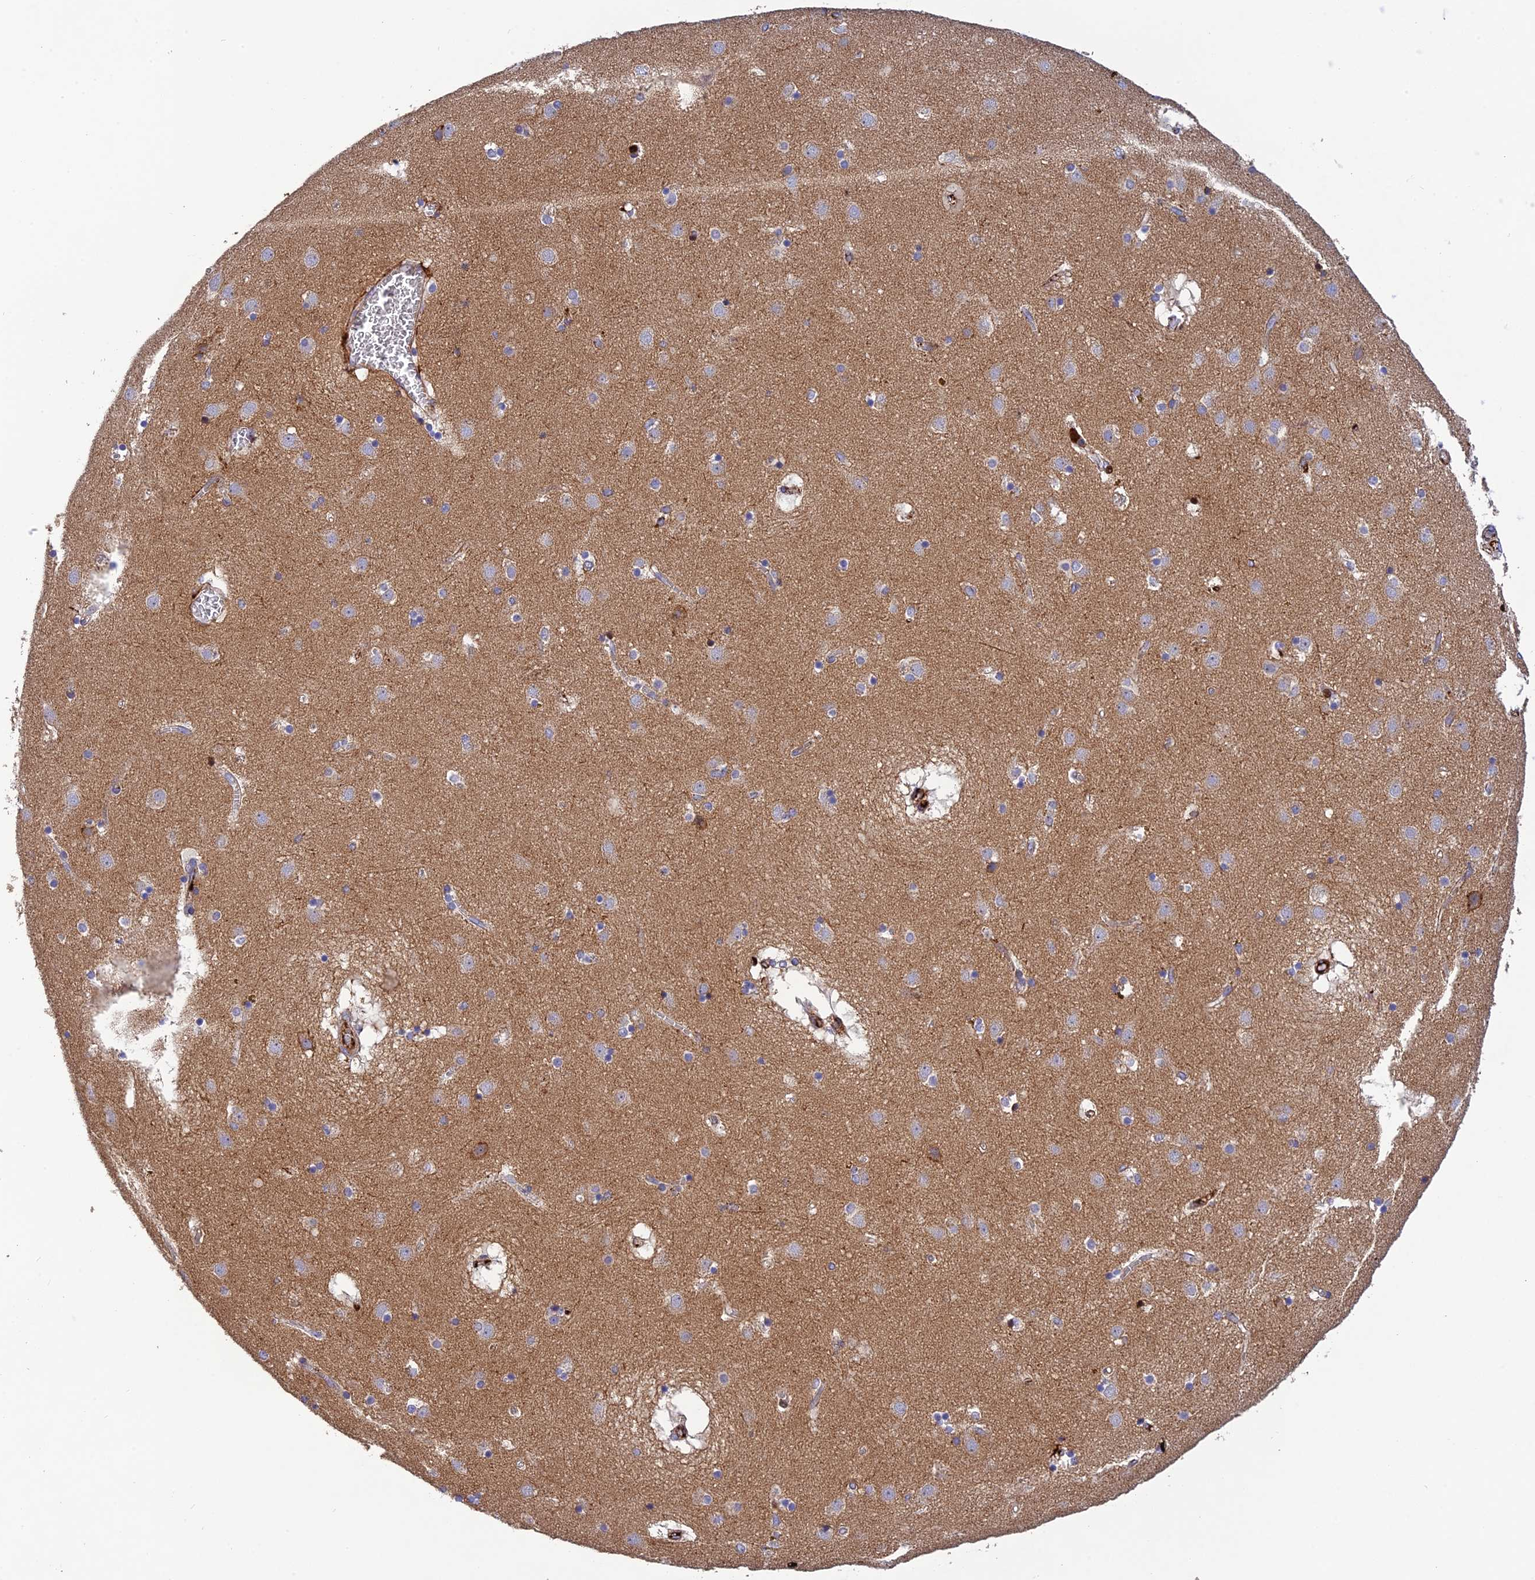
{"staining": {"intensity": "negative", "quantity": "none", "location": "none"}, "tissue": "caudate", "cell_type": "Glial cells", "image_type": "normal", "snomed": [{"axis": "morphology", "description": "Normal tissue, NOS"}, {"axis": "topography", "description": "Lateral ventricle wall"}], "caption": "Immunohistochemistry (IHC) image of unremarkable caudate: caudate stained with DAB exhibits no significant protein positivity in glial cells.", "gene": "CPSF4L", "patient": {"sex": "male", "age": 70}}